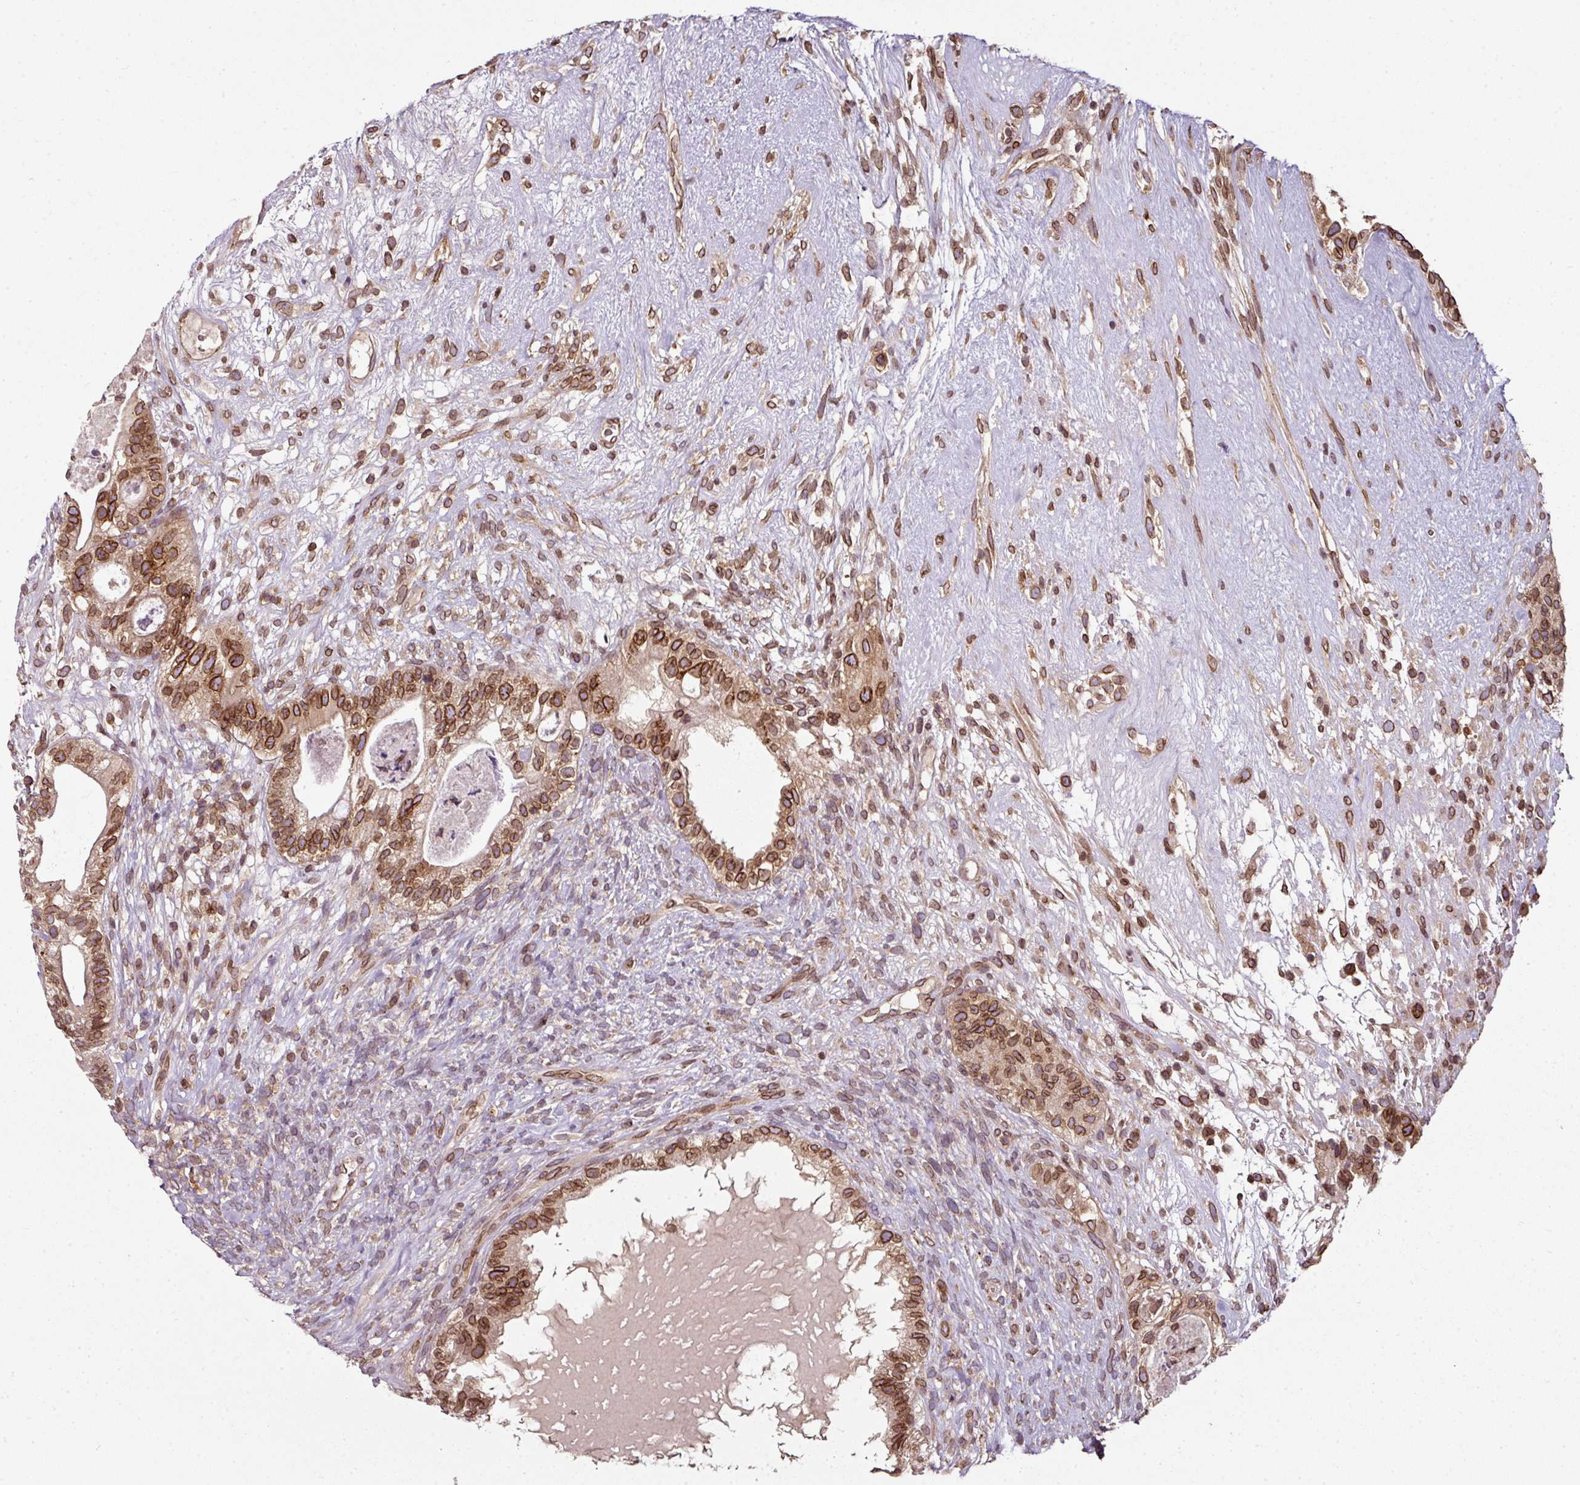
{"staining": {"intensity": "moderate", "quantity": ">75%", "location": "cytoplasmic/membranous,nuclear"}, "tissue": "testis cancer", "cell_type": "Tumor cells", "image_type": "cancer", "snomed": [{"axis": "morphology", "description": "Seminoma, NOS"}, {"axis": "morphology", "description": "Carcinoma, Embryonal, NOS"}, {"axis": "topography", "description": "Testis"}], "caption": "Protein staining displays moderate cytoplasmic/membranous and nuclear expression in about >75% of tumor cells in testis cancer (embryonal carcinoma). (IHC, brightfield microscopy, high magnification).", "gene": "RANGAP1", "patient": {"sex": "male", "age": 41}}